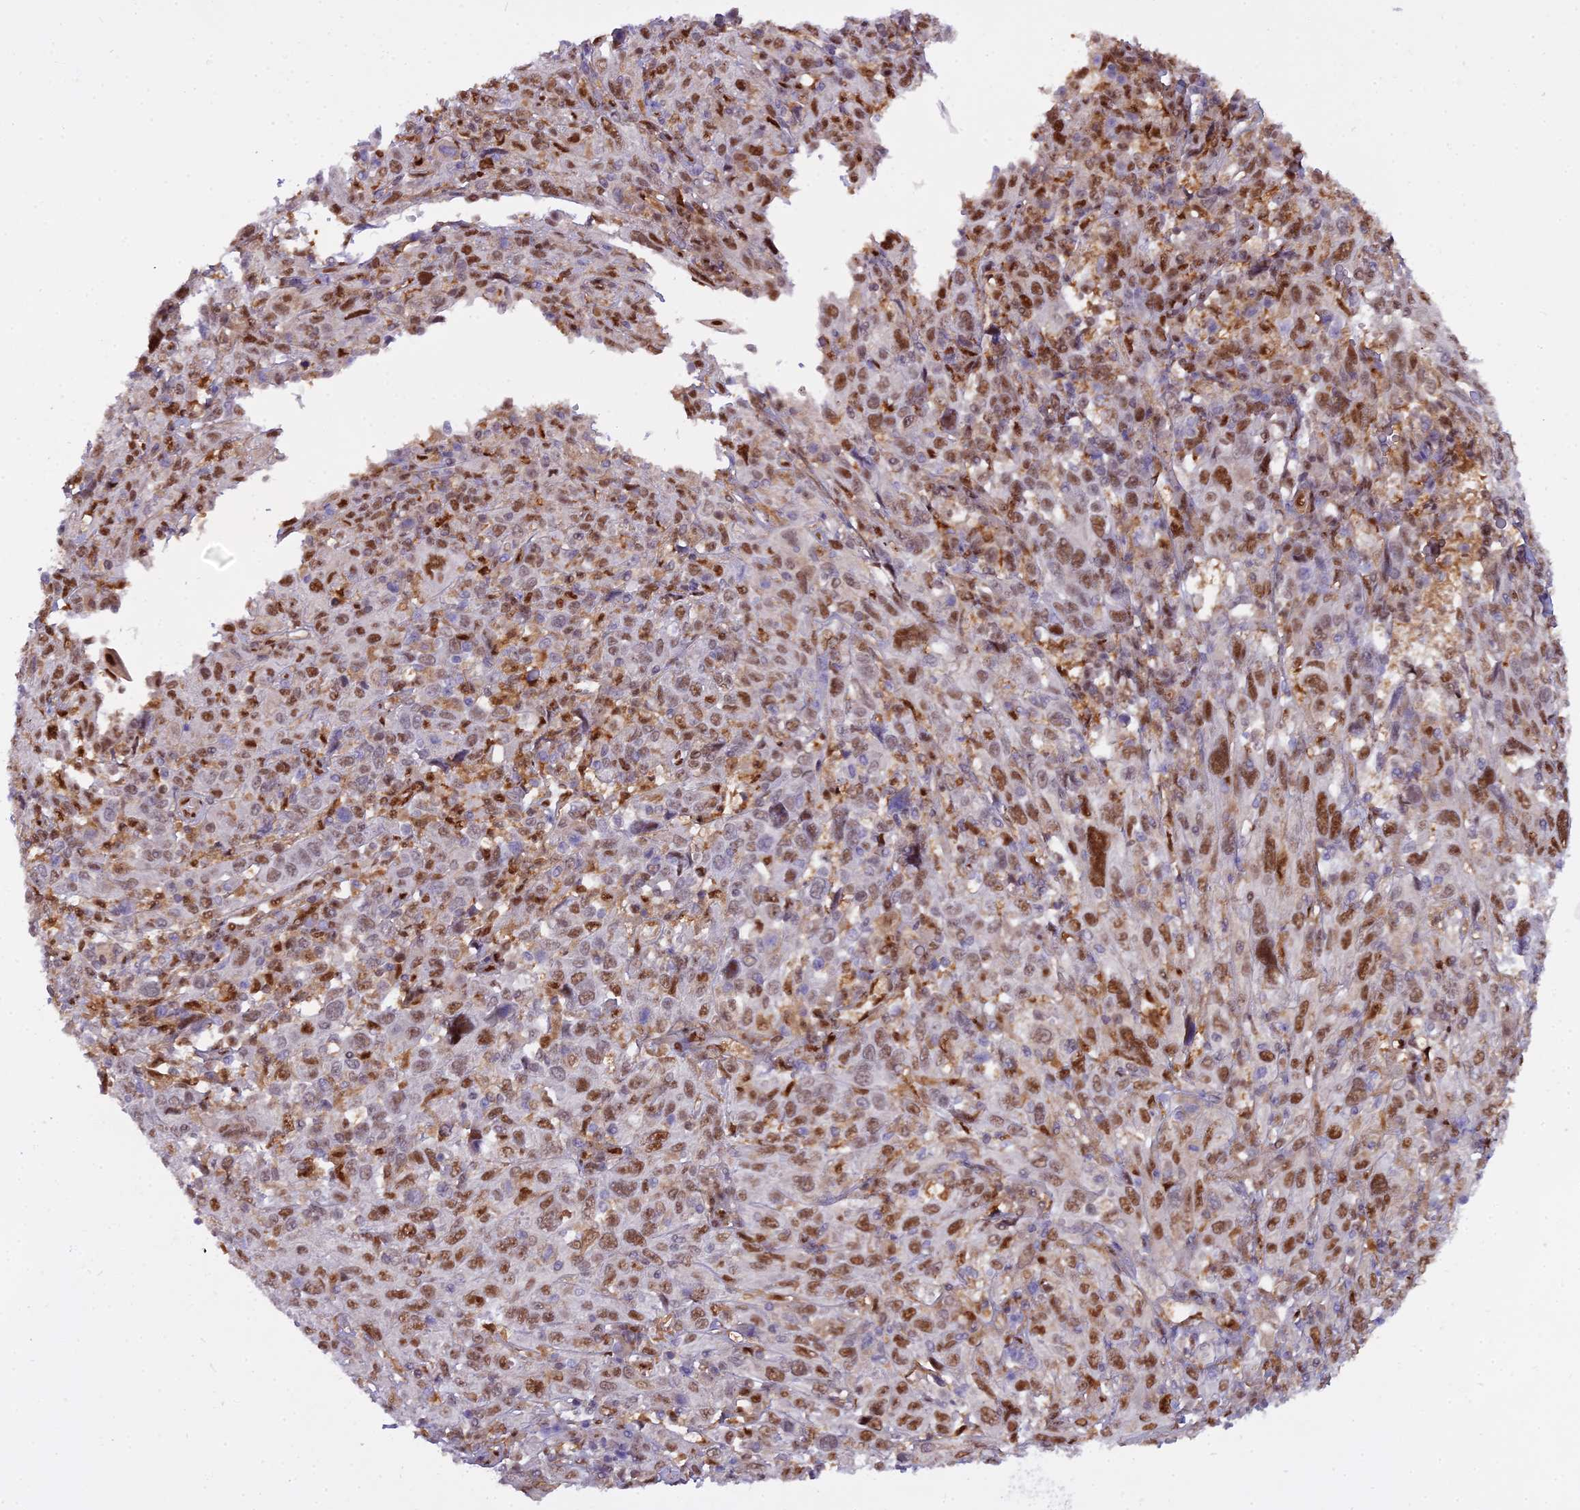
{"staining": {"intensity": "moderate", "quantity": ">75%", "location": "nuclear"}, "tissue": "cervical cancer", "cell_type": "Tumor cells", "image_type": "cancer", "snomed": [{"axis": "morphology", "description": "Squamous cell carcinoma, NOS"}, {"axis": "topography", "description": "Cervix"}], "caption": "A histopathology image showing moderate nuclear positivity in approximately >75% of tumor cells in cervical squamous cell carcinoma, as visualized by brown immunohistochemical staining.", "gene": "NPEPL1", "patient": {"sex": "female", "age": 46}}